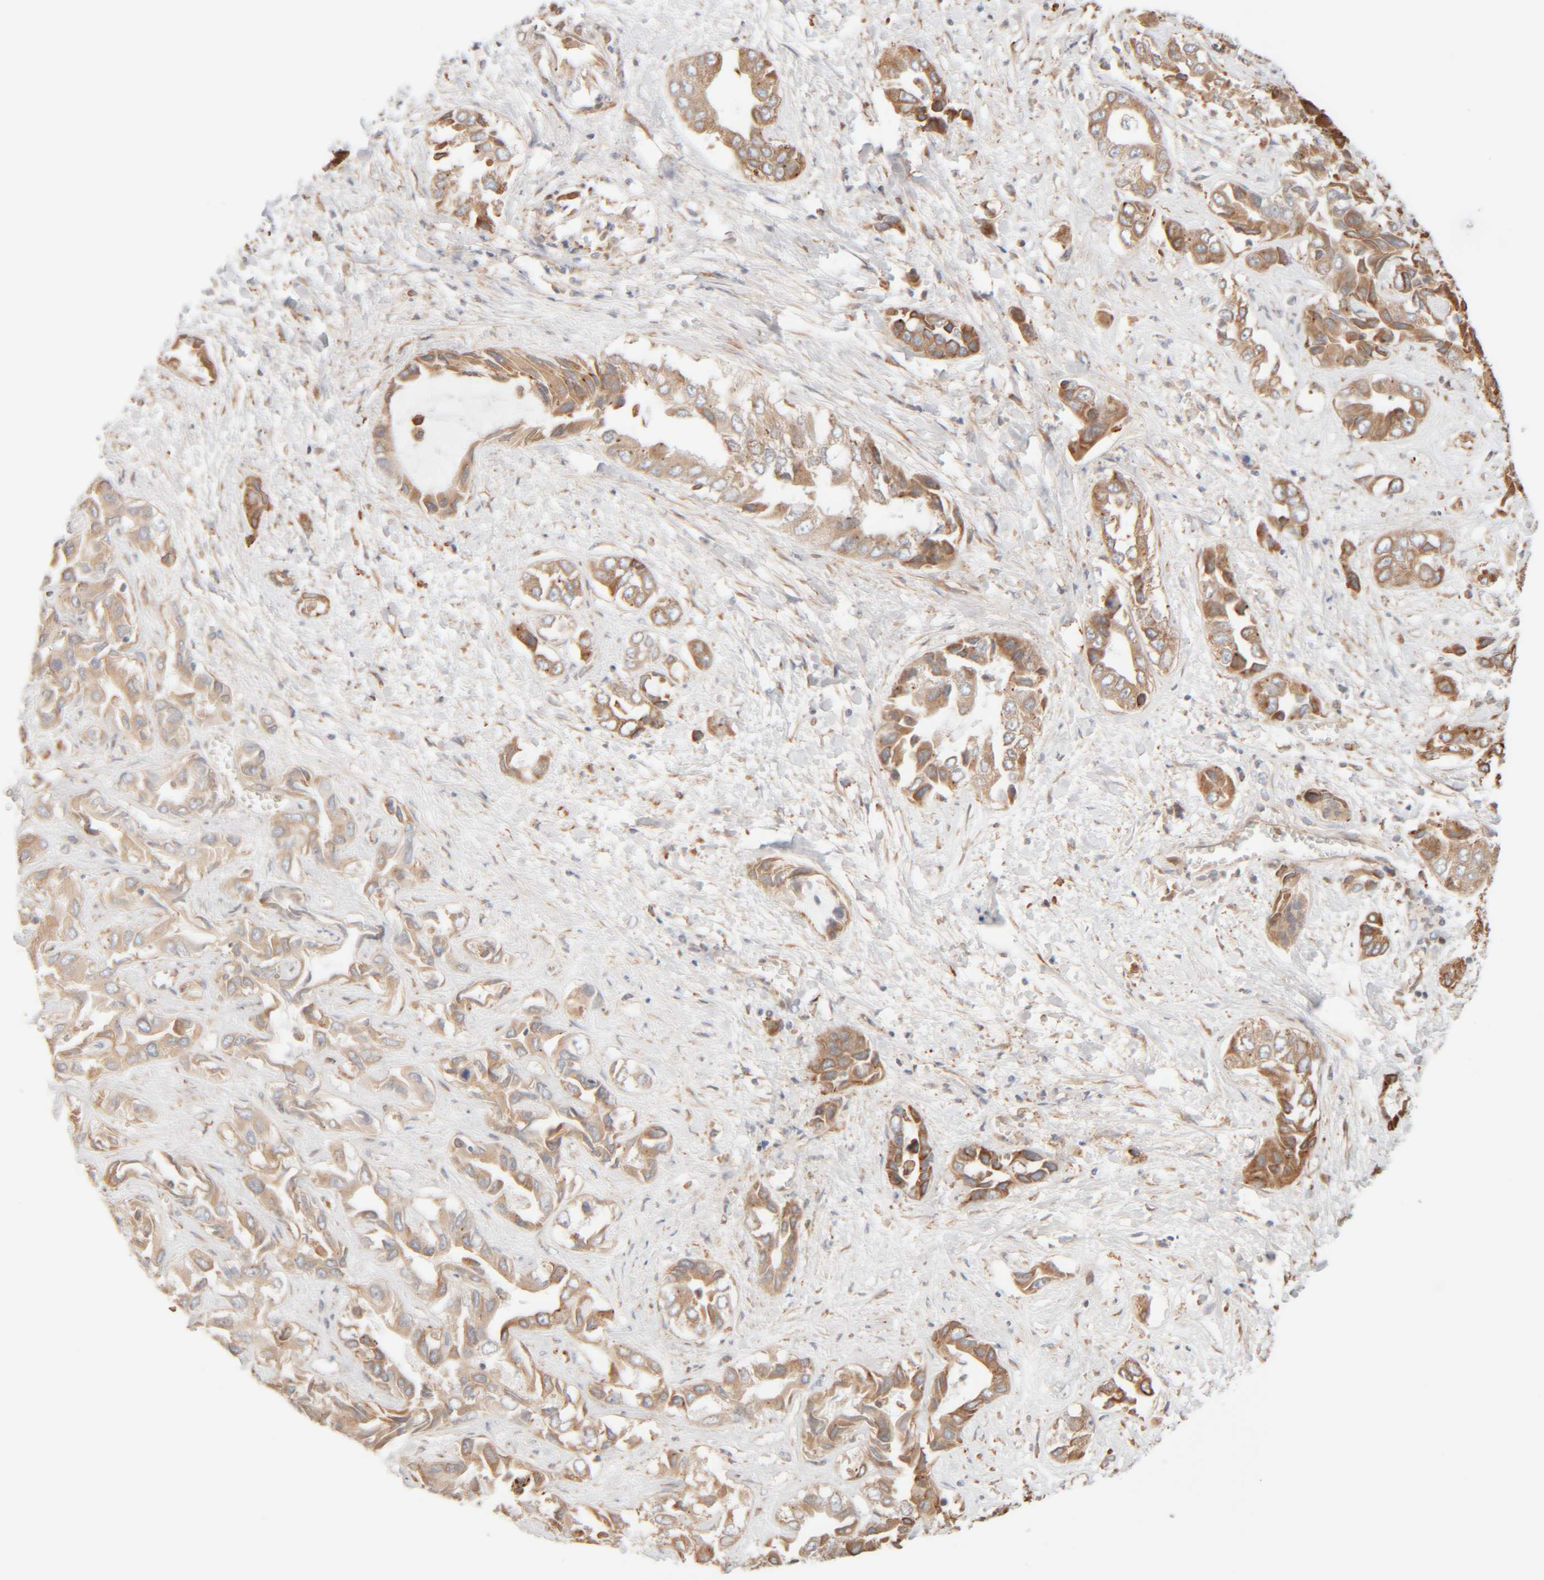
{"staining": {"intensity": "moderate", "quantity": "25%-75%", "location": "cytoplasmic/membranous"}, "tissue": "liver cancer", "cell_type": "Tumor cells", "image_type": "cancer", "snomed": [{"axis": "morphology", "description": "Cholangiocarcinoma"}, {"axis": "topography", "description": "Liver"}], "caption": "Moderate cytoplasmic/membranous expression for a protein is identified in approximately 25%-75% of tumor cells of cholangiocarcinoma (liver) using immunohistochemistry.", "gene": "INTS1", "patient": {"sex": "female", "age": 52}}